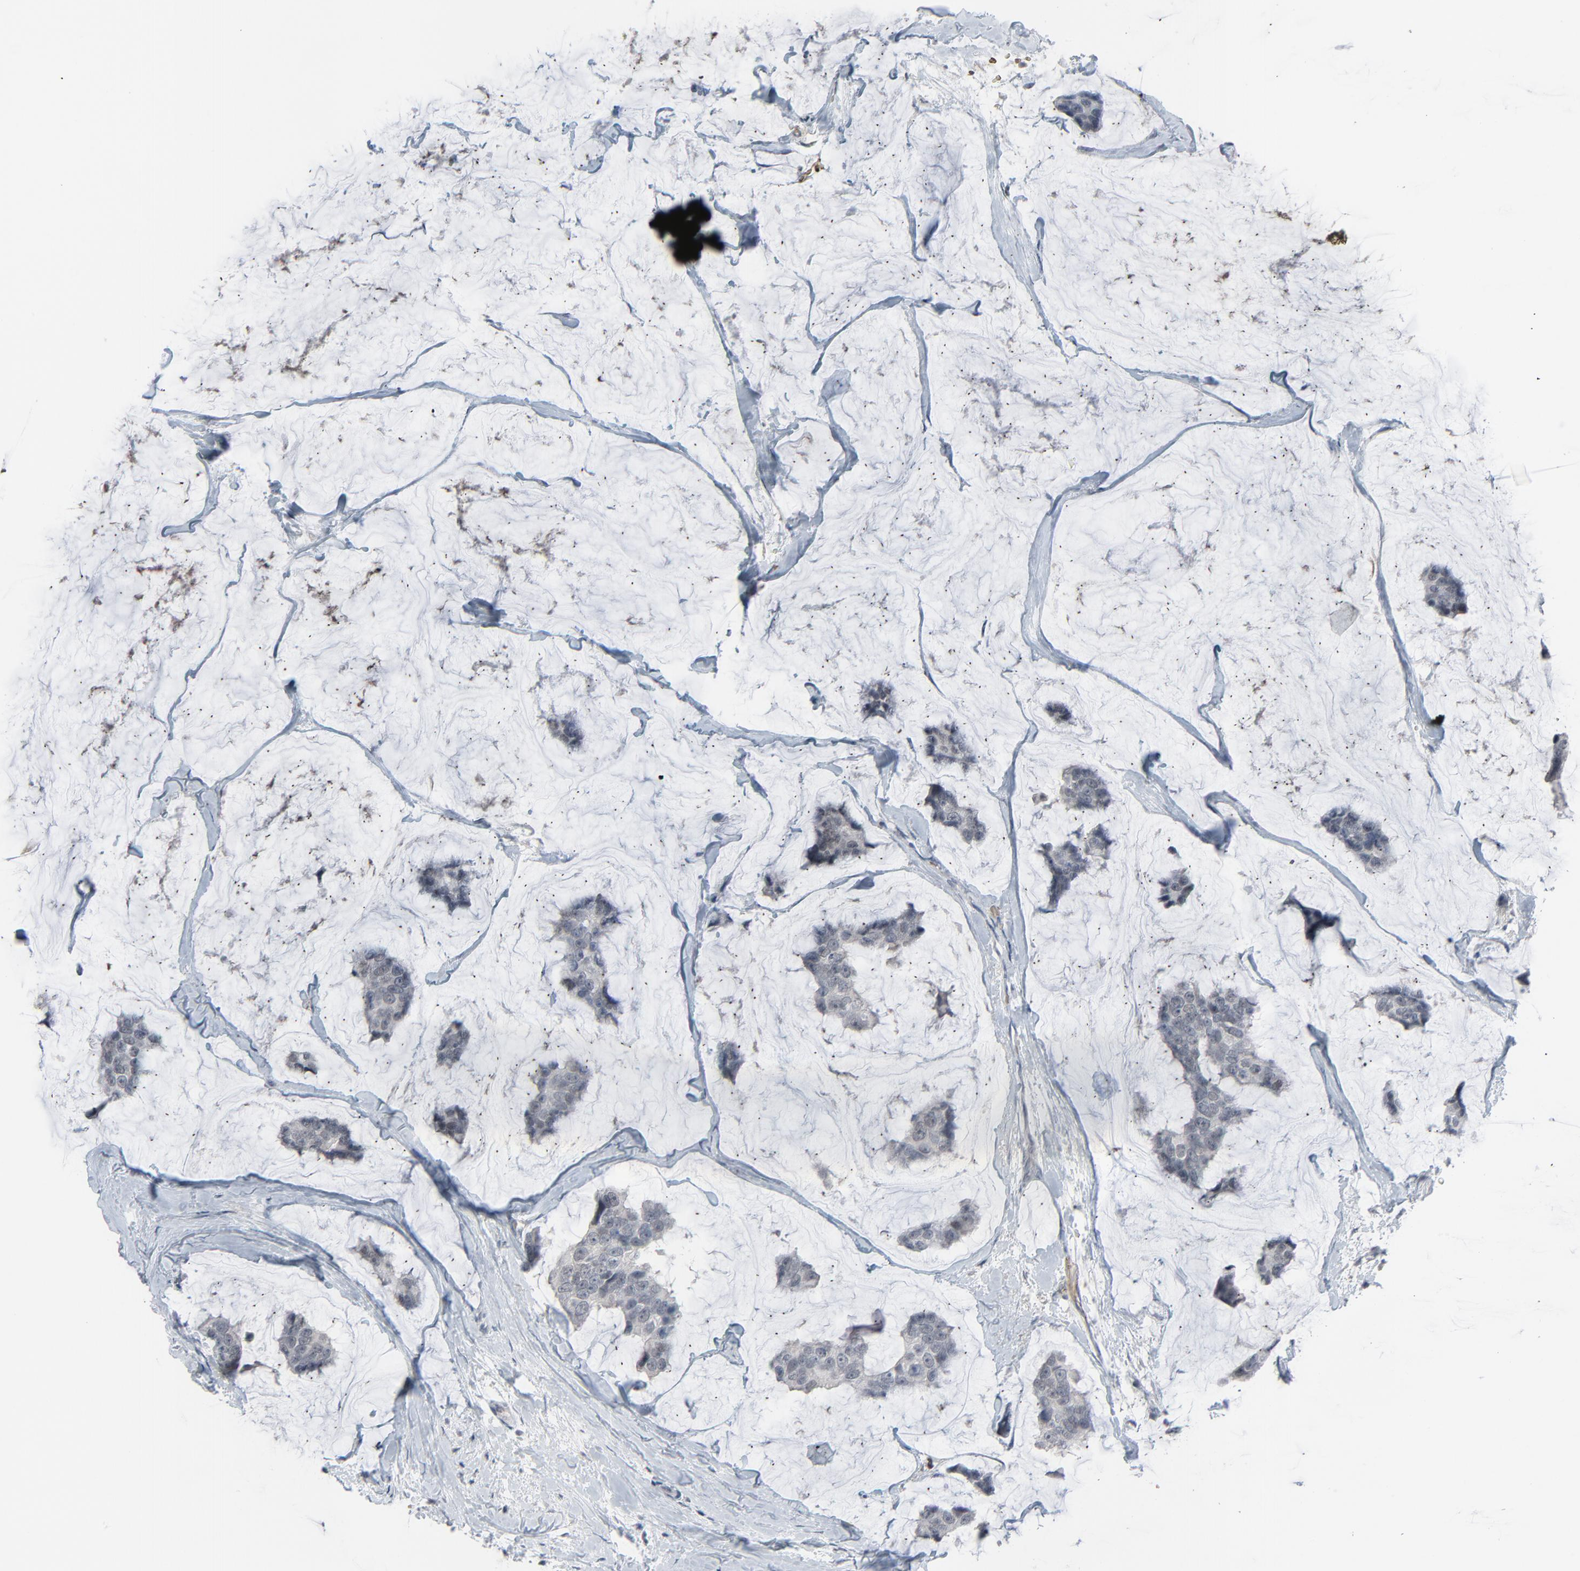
{"staining": {"intensity": "negative", "quantity": "none", "location": "none"}, "tissue": "breast cancer", "cell_type": "Tumor cells", "image_type": "cancer", "snomed": [{"axis": "morphology", "description": "Normal tissue, NOS"}, {"axis": "morphology", "description": "Duct carcinoma"}, {"axis": "topography", "description": "Breast"}], "caption": "High magnification brightfield microscopy of breast cancer stained with DAB (brown) and counterstained with hematoxylin (blue): tumor cells show no significant staining.", "gene": "SAGE1", "patient": {"sex": "female", "age": 50}}